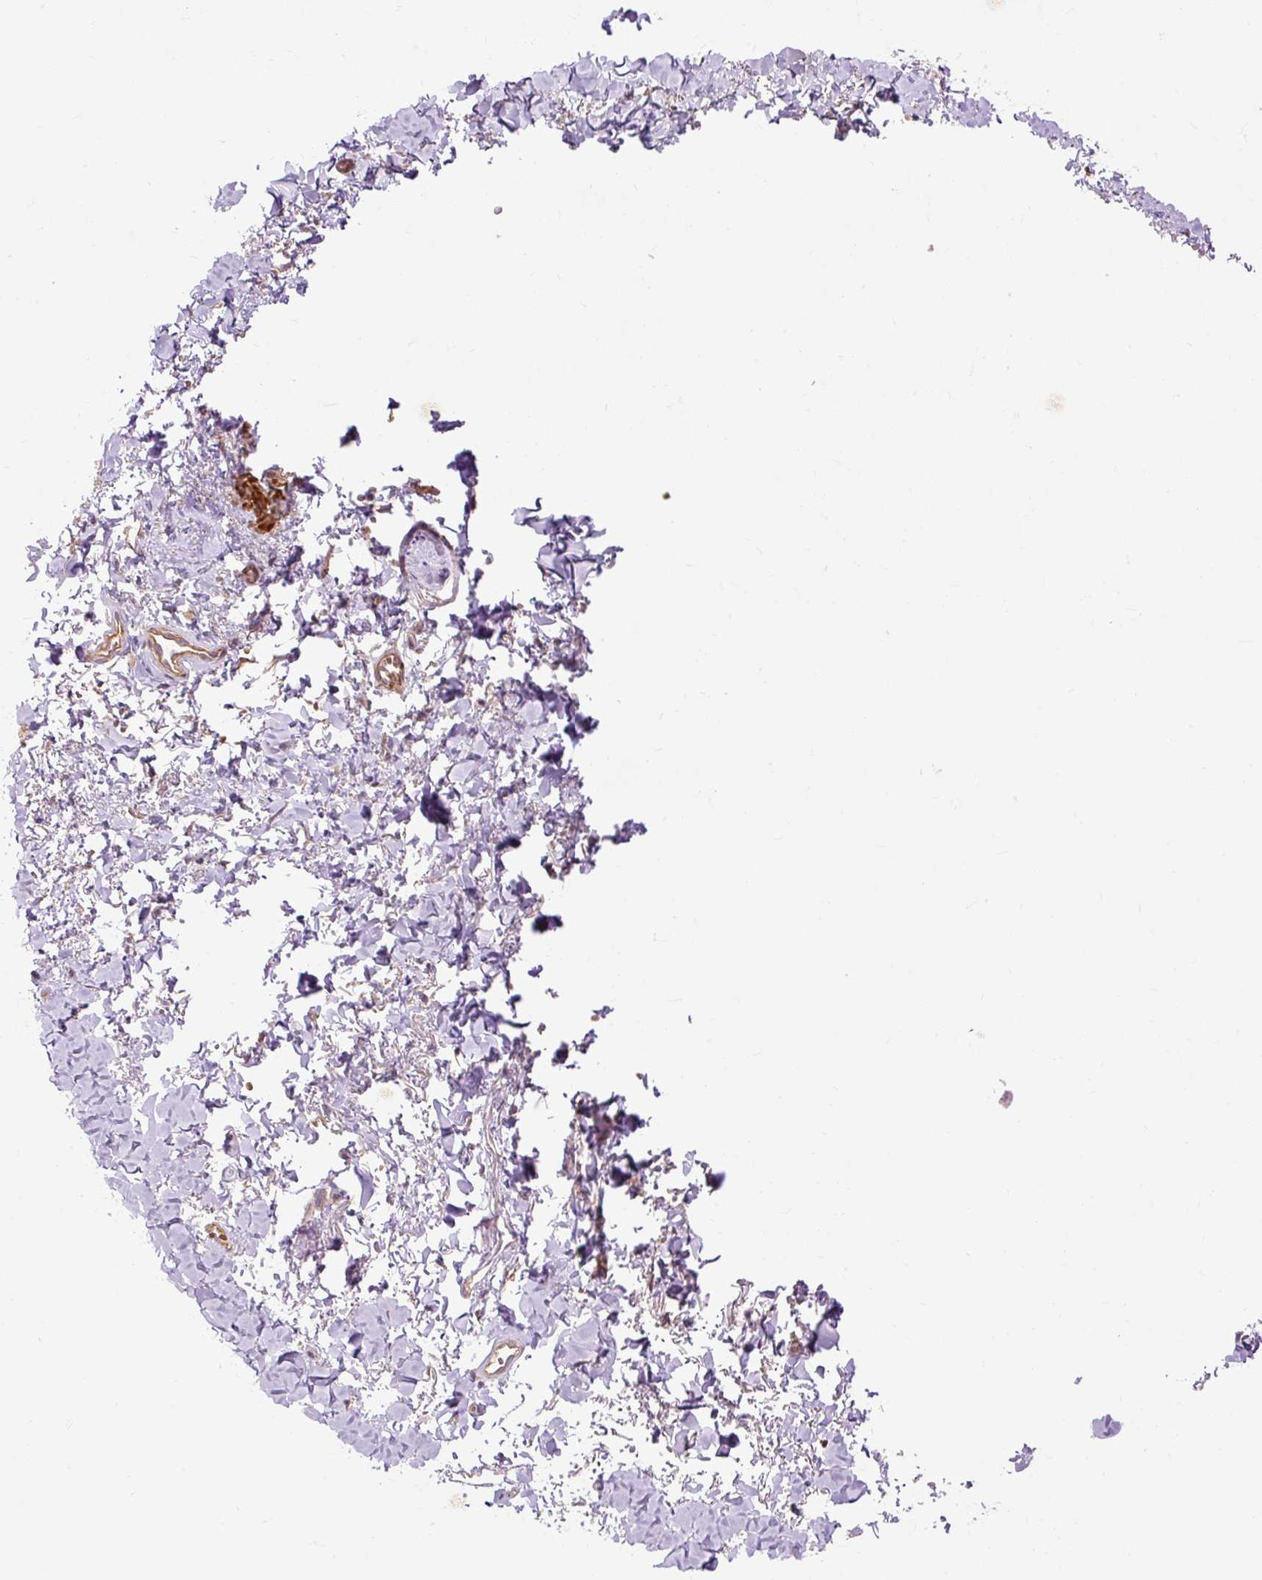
{"staining": {"intensity": "negative", "quantity": "none", "location": "none"}, "tissue": "adipose tissue", "cell_type": "Adipocytes", "image_type": "normal", "snomed": [{"axis": "morphology", "description": "Normal tissue, NOS"}, {"axis": "topography", "description": "Vulva"}, {"axis": "topography", "description": "Vagina"}, {"axis": "topography", "description": "Peripheral nerve tissue"}], "caption": "Histopathology image shows no protein positivity in adipocytes of normal adipose tissue.", "gene": "RIPOR3", "patient": {"sex": "female", "age": 66}}